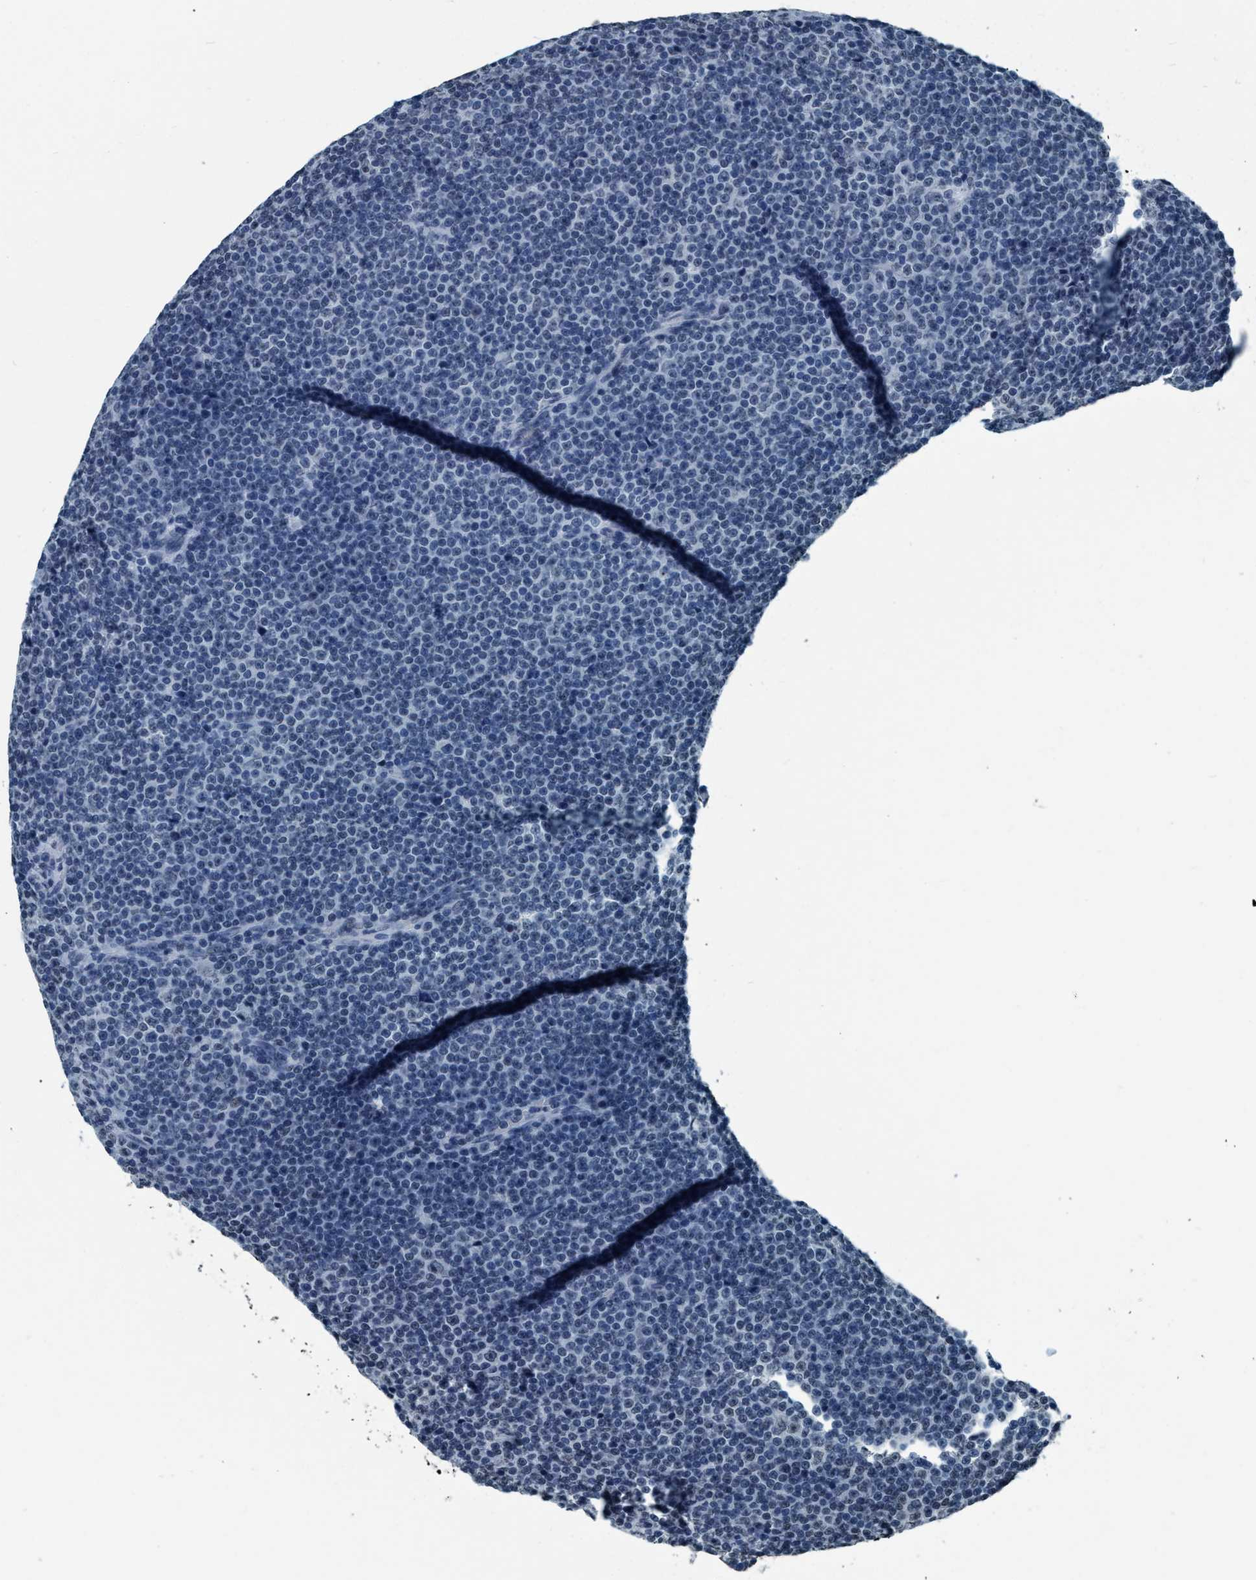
{"staining": {"intensity": "negative", "quantity": "none", "location": "none"}, "tissue": "lymphoma", "cell_type": "Tumor cells", "image_type": "cancer", "snomed": [{"axis": "morphology", "description": "Malignant lymphoma, non-Hodgkin's type, Low grade"}, {"axis": "topography", "description": "Lymph node"}], "caption": "Low-grade malignant lymphoma, non-Hodgkin's type was stained to show a protein in brown. There is no significant expression in tumor cells.", "gene": "CCNE2", "patient": {"sex": "female", "age": 67}}